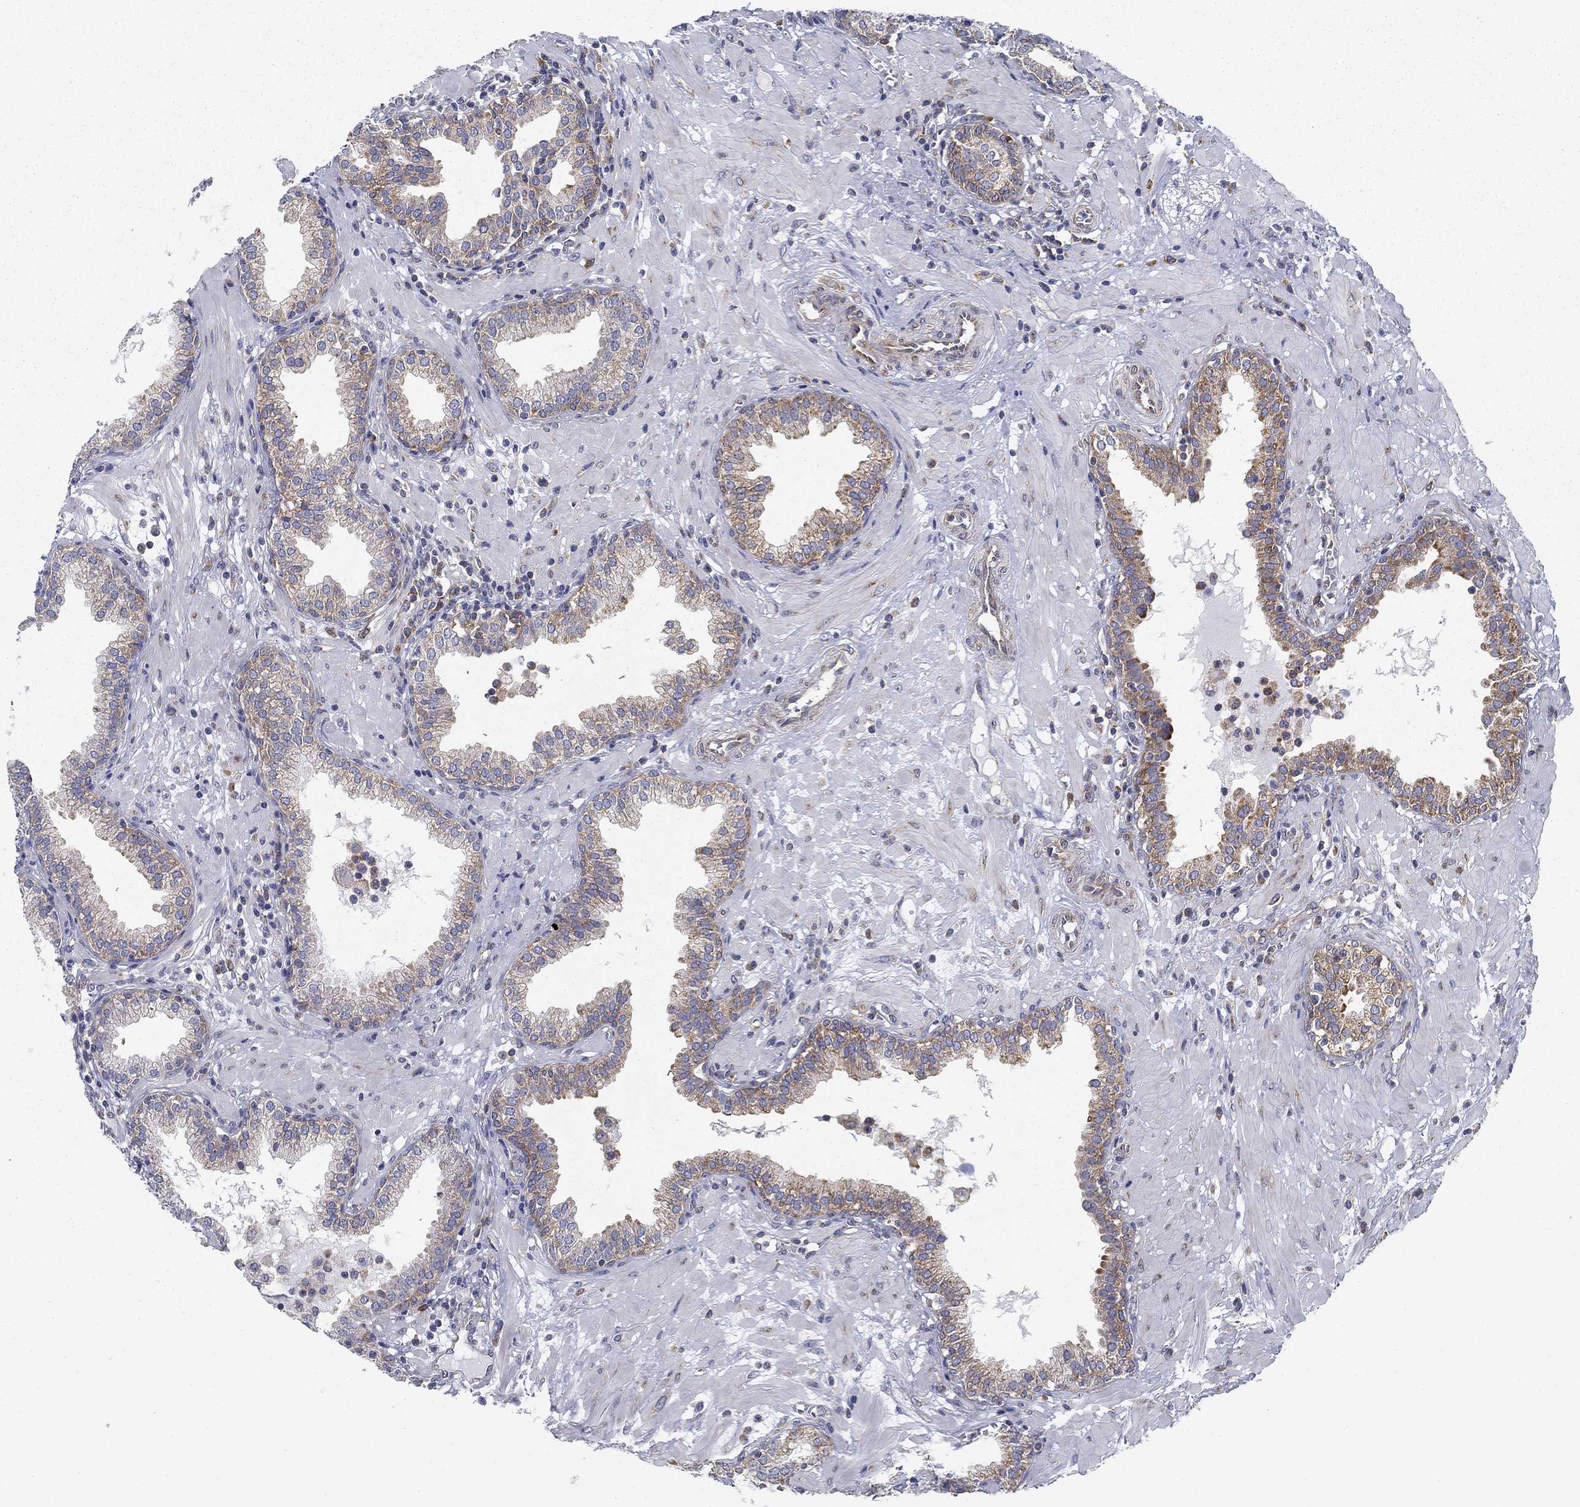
{"staining": {"intensity": "moderate", "quantity": "25%-75%", "location": "cytoplasmic/membranous"}, "tissue": "prostate", "cell_type": "Glandular cells", "image_type": "normal", "snomed": [{"axis": "morphology", "description": "Normal tissue, NOS"}, {"axis": "topography", "description": "Prostate"}], "caption": "An image of prostate stained for a protein demonstrates moderate cytoplasmic/membranous brown staining in glandular cells.", "gene": "FXR1", "patient": {"sex": "male", "age": 64}}